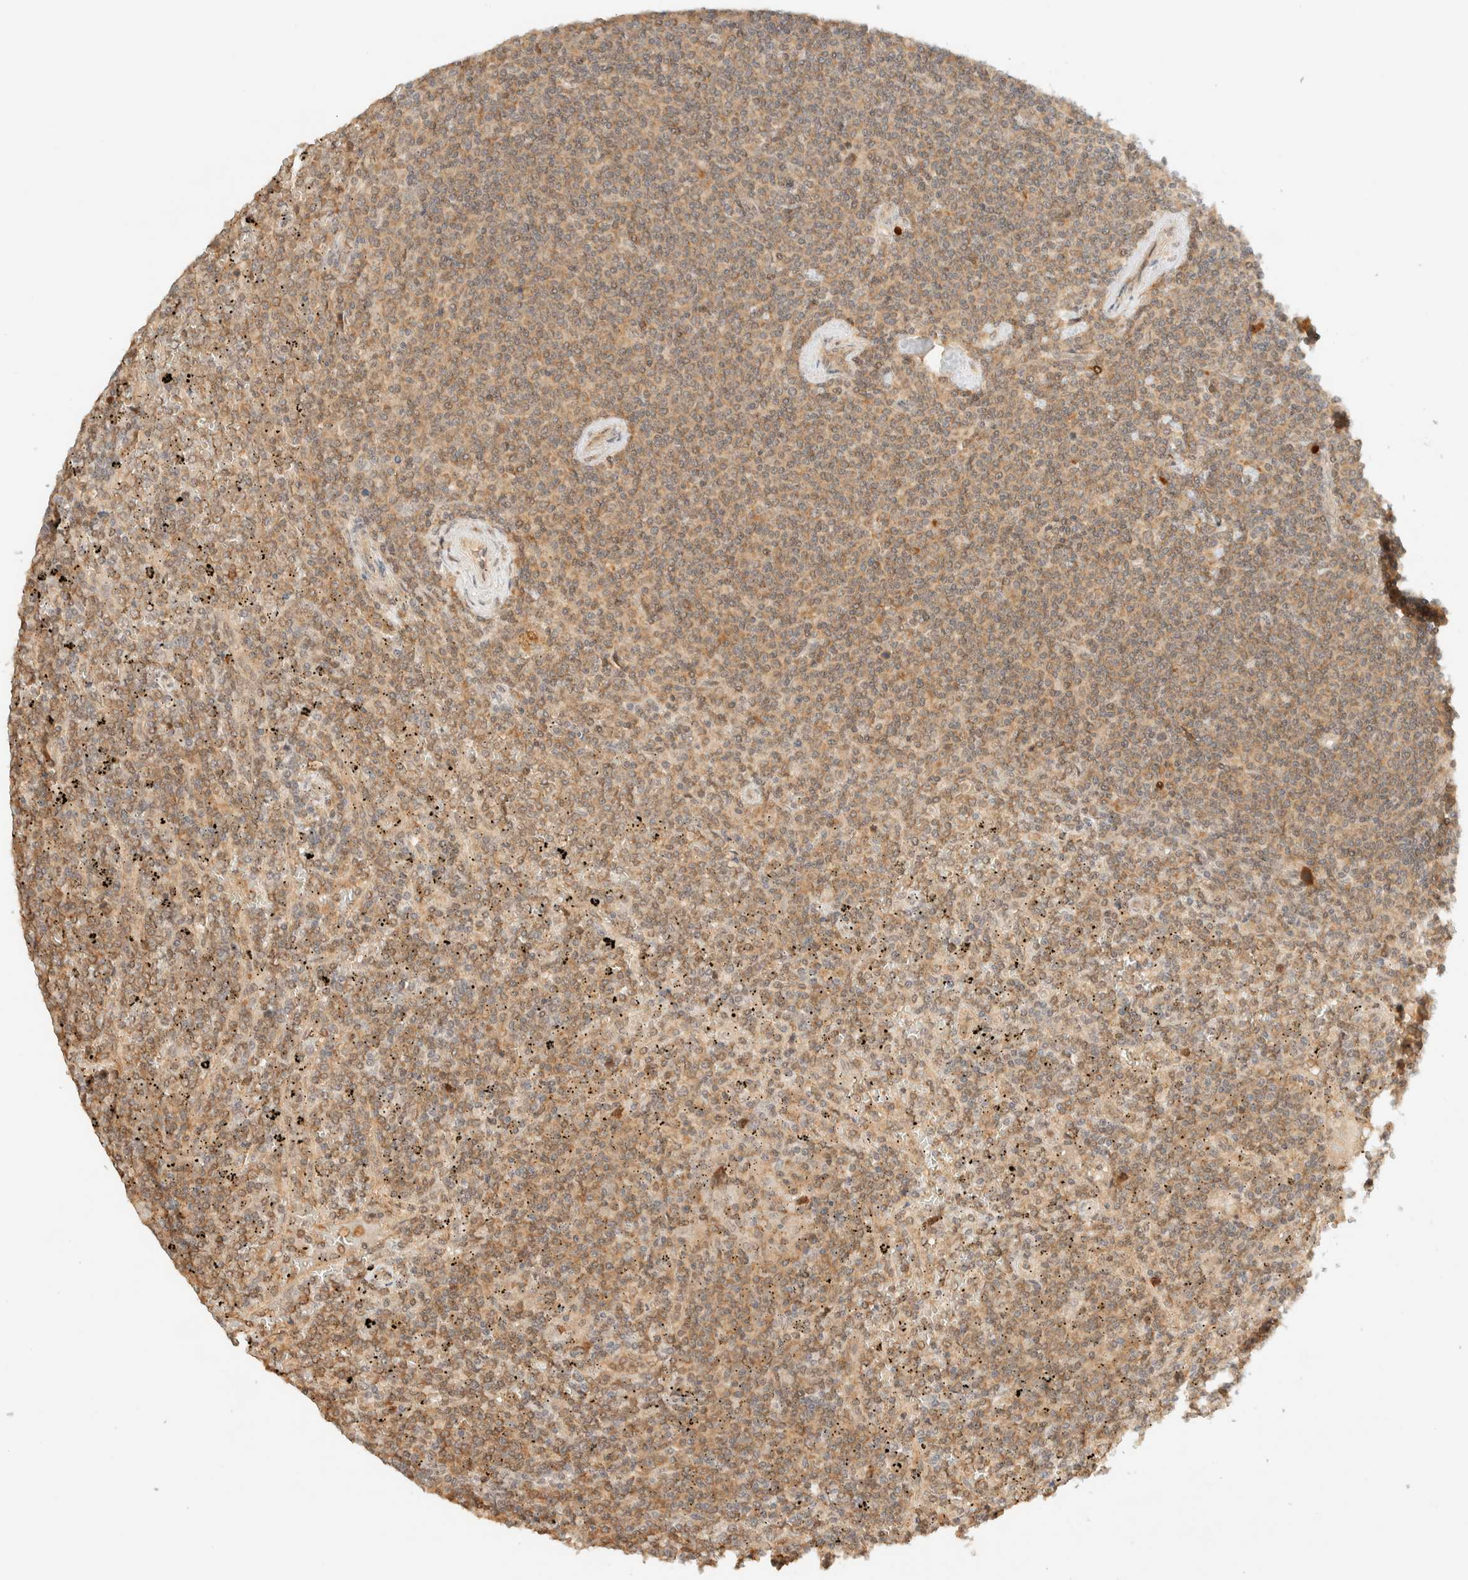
{"staining": {"intensity": "moderate", "quantity": ">75%", "location": "cytoplasmic/membranous"}, "tissue": "lymphoma", "cell_type": "Tumor cells", "image_type": "cancer", "snomed": [{"axis": "morphology", "description": "Malignant lymphoma, non-Hodgkin's type, Low grade"}, {"axis": "topography", "description": "Spleen"}], "caption": "The immunohistochemical stain shows moderate cytoplasmic/membranous staining in tumor cells of lymphoma tissue.", "gene": "ZBTB34", "patient": {"sex": "female", "age": 19}}